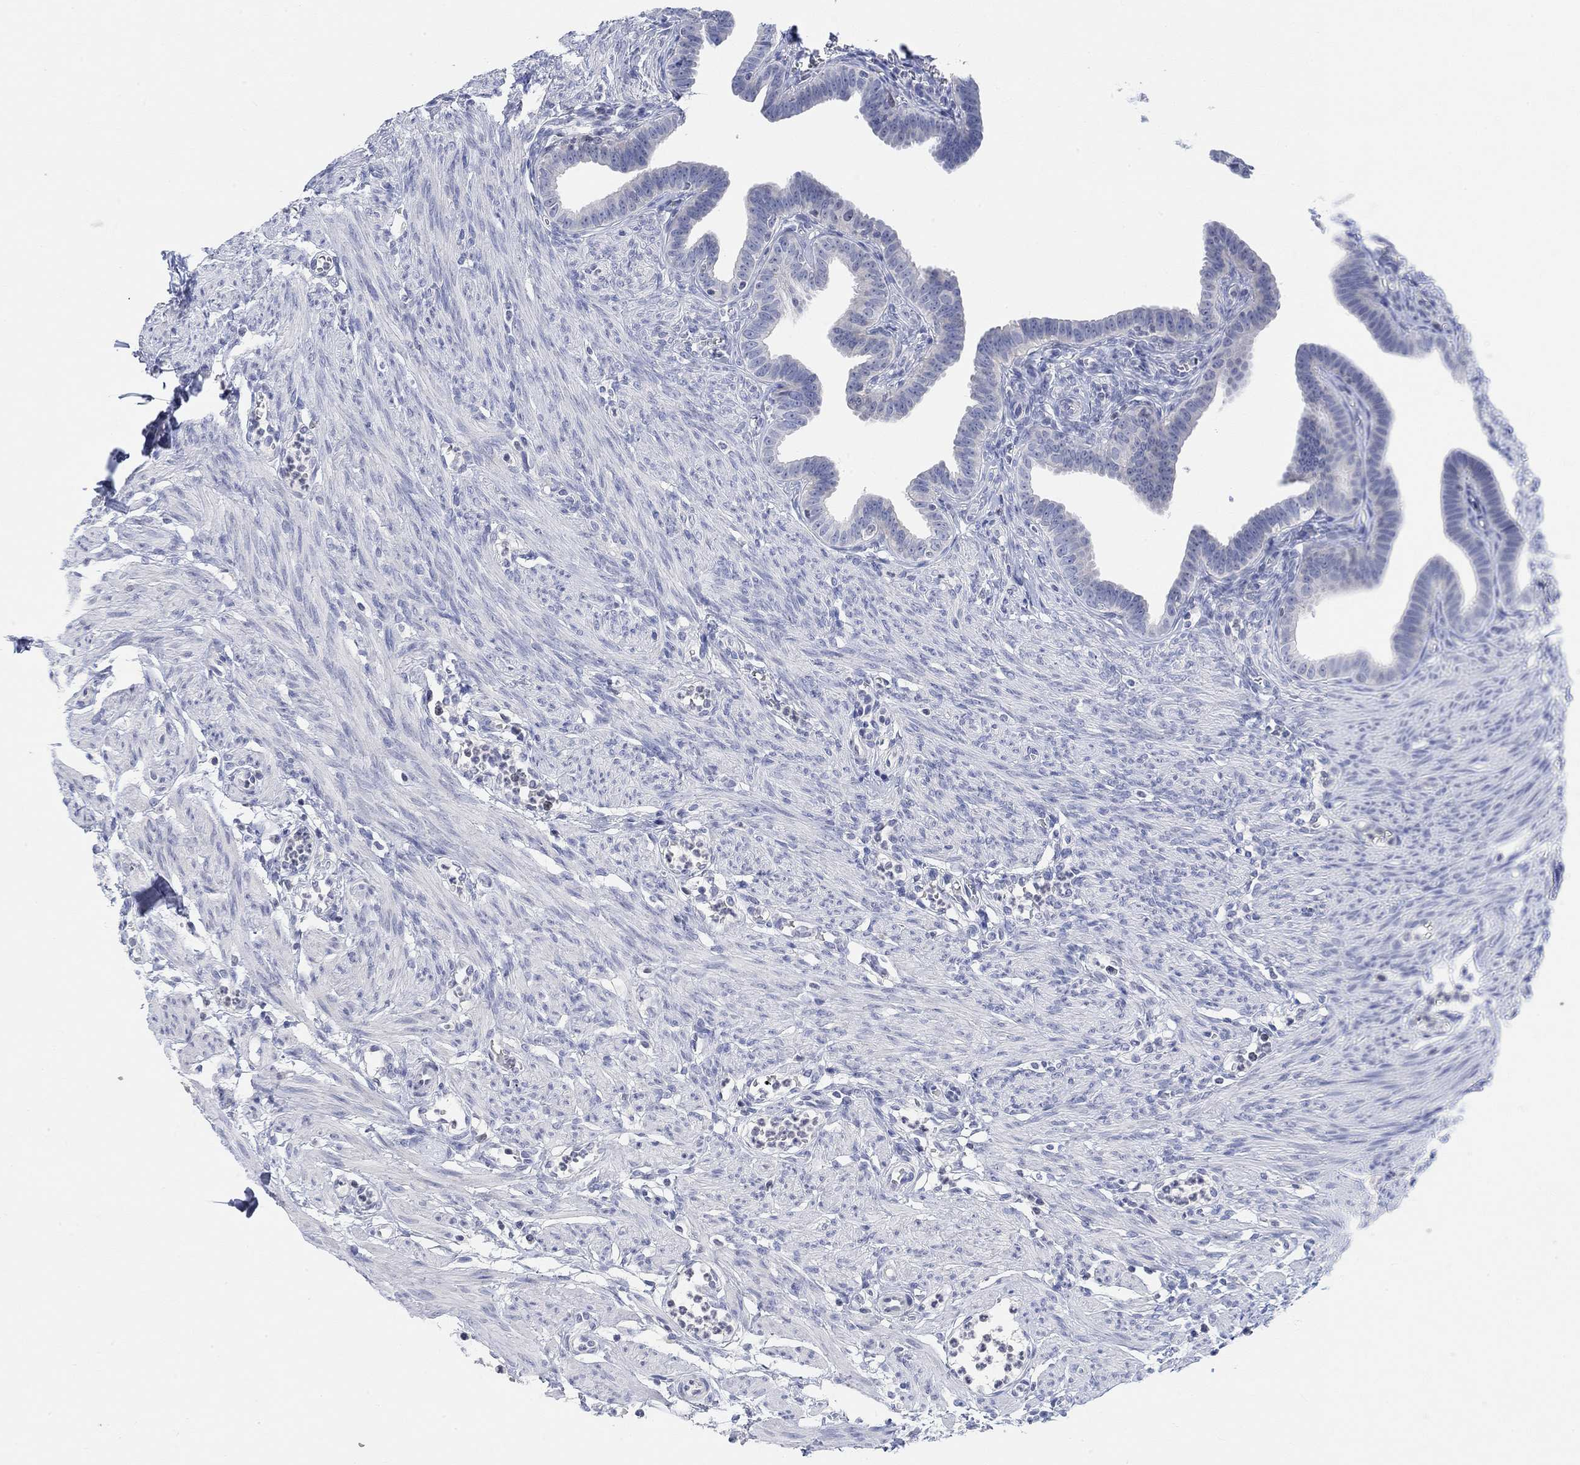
{"staining": {"intensity": "negative", "quantity": "none", "location": "none"}, "tissue": "fallopian tube", "cell_type": "Glandular cells", "image_type": "normal", "snomed": [{"axis": "morphology", "description": "Normal tissue, NOS"}, {"axis": "topography", "description": "Fallopian tube"}, {"axis": "topography", "description": "Ovary"}], "caption": "Immunohistochemistry (IHC) photomicrograph of normal fallopian tube: human fallopian tube stained with DAB (3,3'-diaminobenzidine) displays no significant protein positivity in glandular cells.", "gene": "ATP6V1E2", "patient": {"sex": "female", "age": 33}}